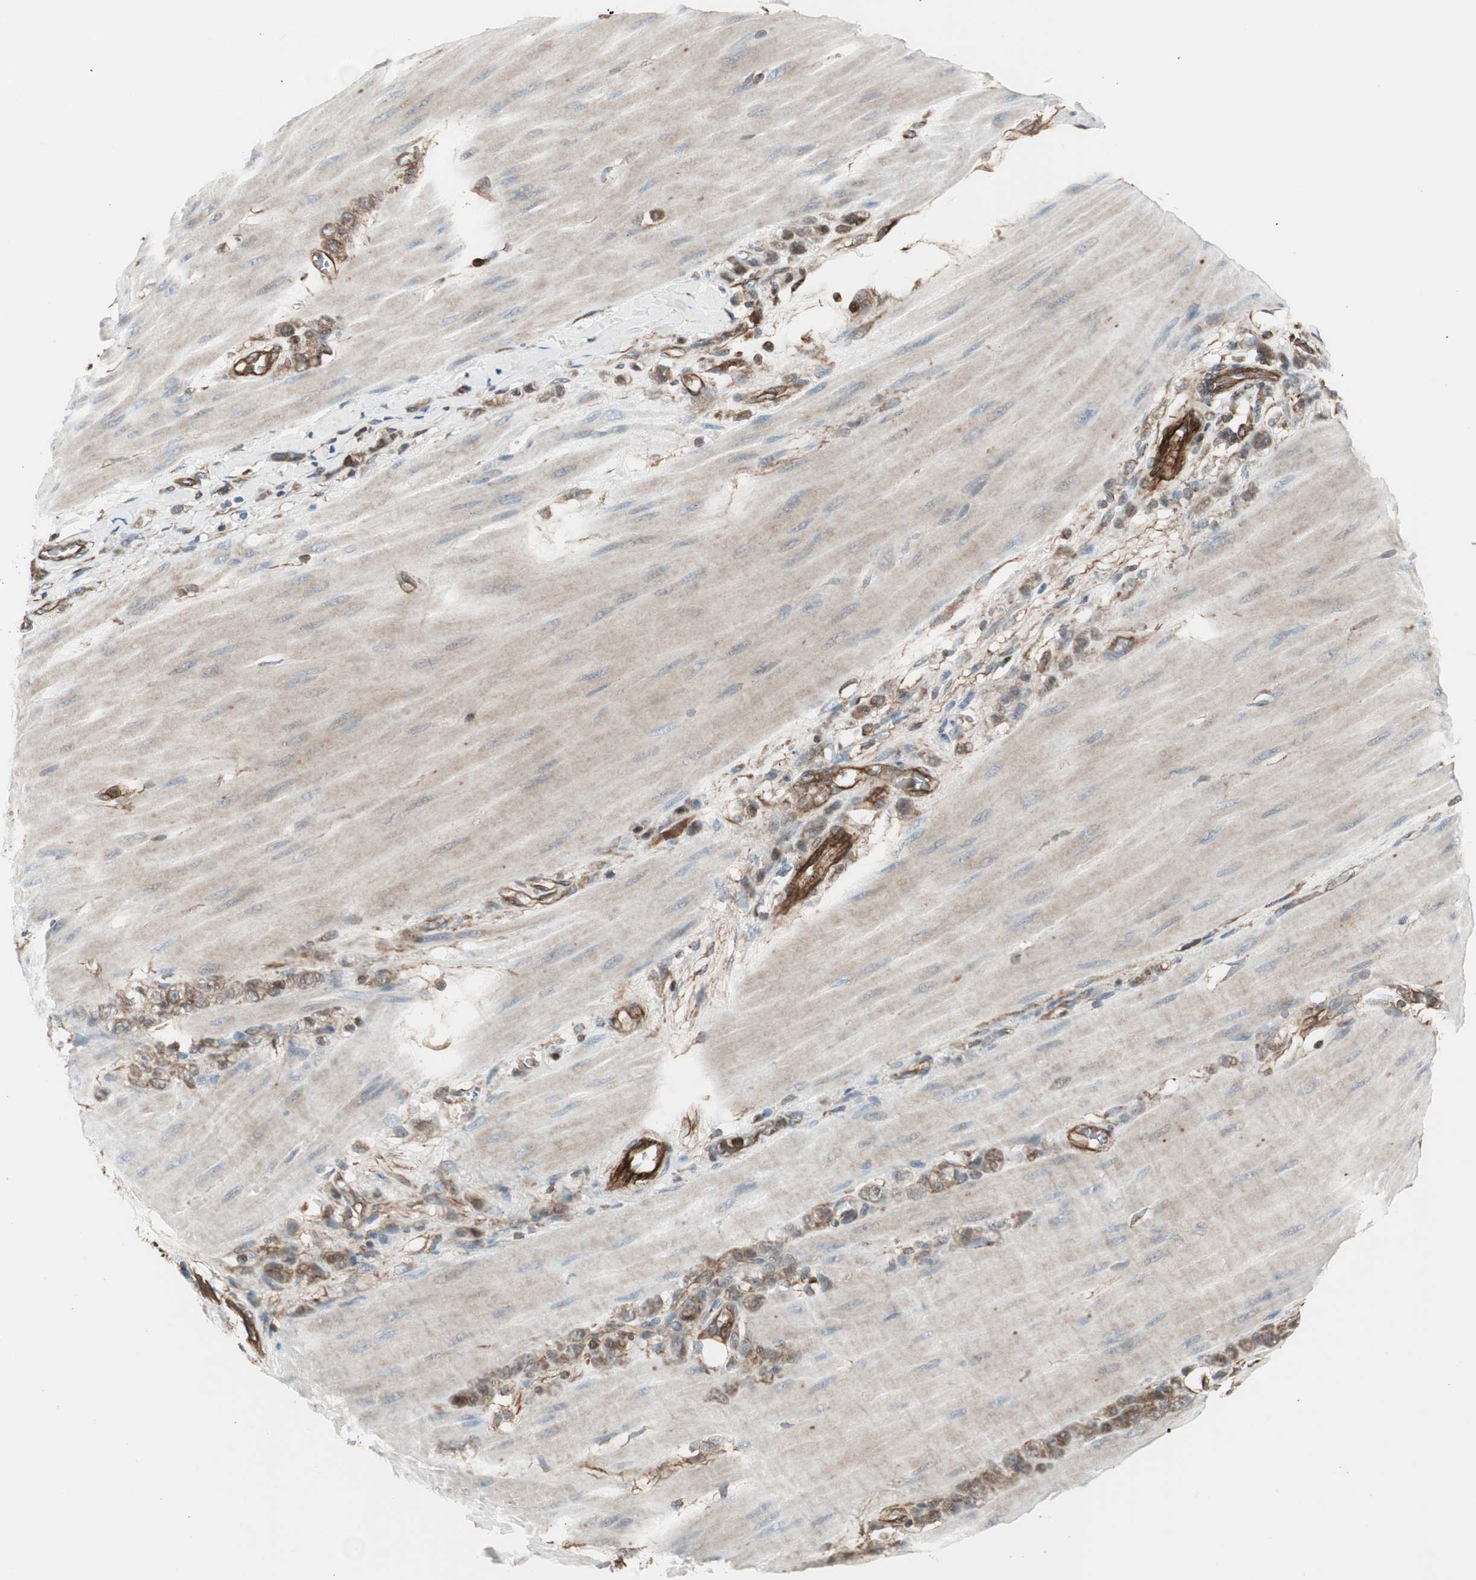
{"staining": {"intensity": "moderate", "quantity": ">75%", "location": "cytoplasmic/membranous"}, "tissue": "stomach cancer", "cell_type": "Tumor cells", "image_type": "cancer", "snomed": [{"axis": "morphology", "description": "Adenocarcinoma, NOS"}, {"axis": "topography", "description": "Stomach"}], "caption": "Human adenocarcinoma (stomach) stained for a protein (brown) shows moderate cytoplasmic/membranous positive staining in approximately >75% of tumor cells.", "gene": "MAD2L2", "patient": {"sex": "male", "age": 82}}